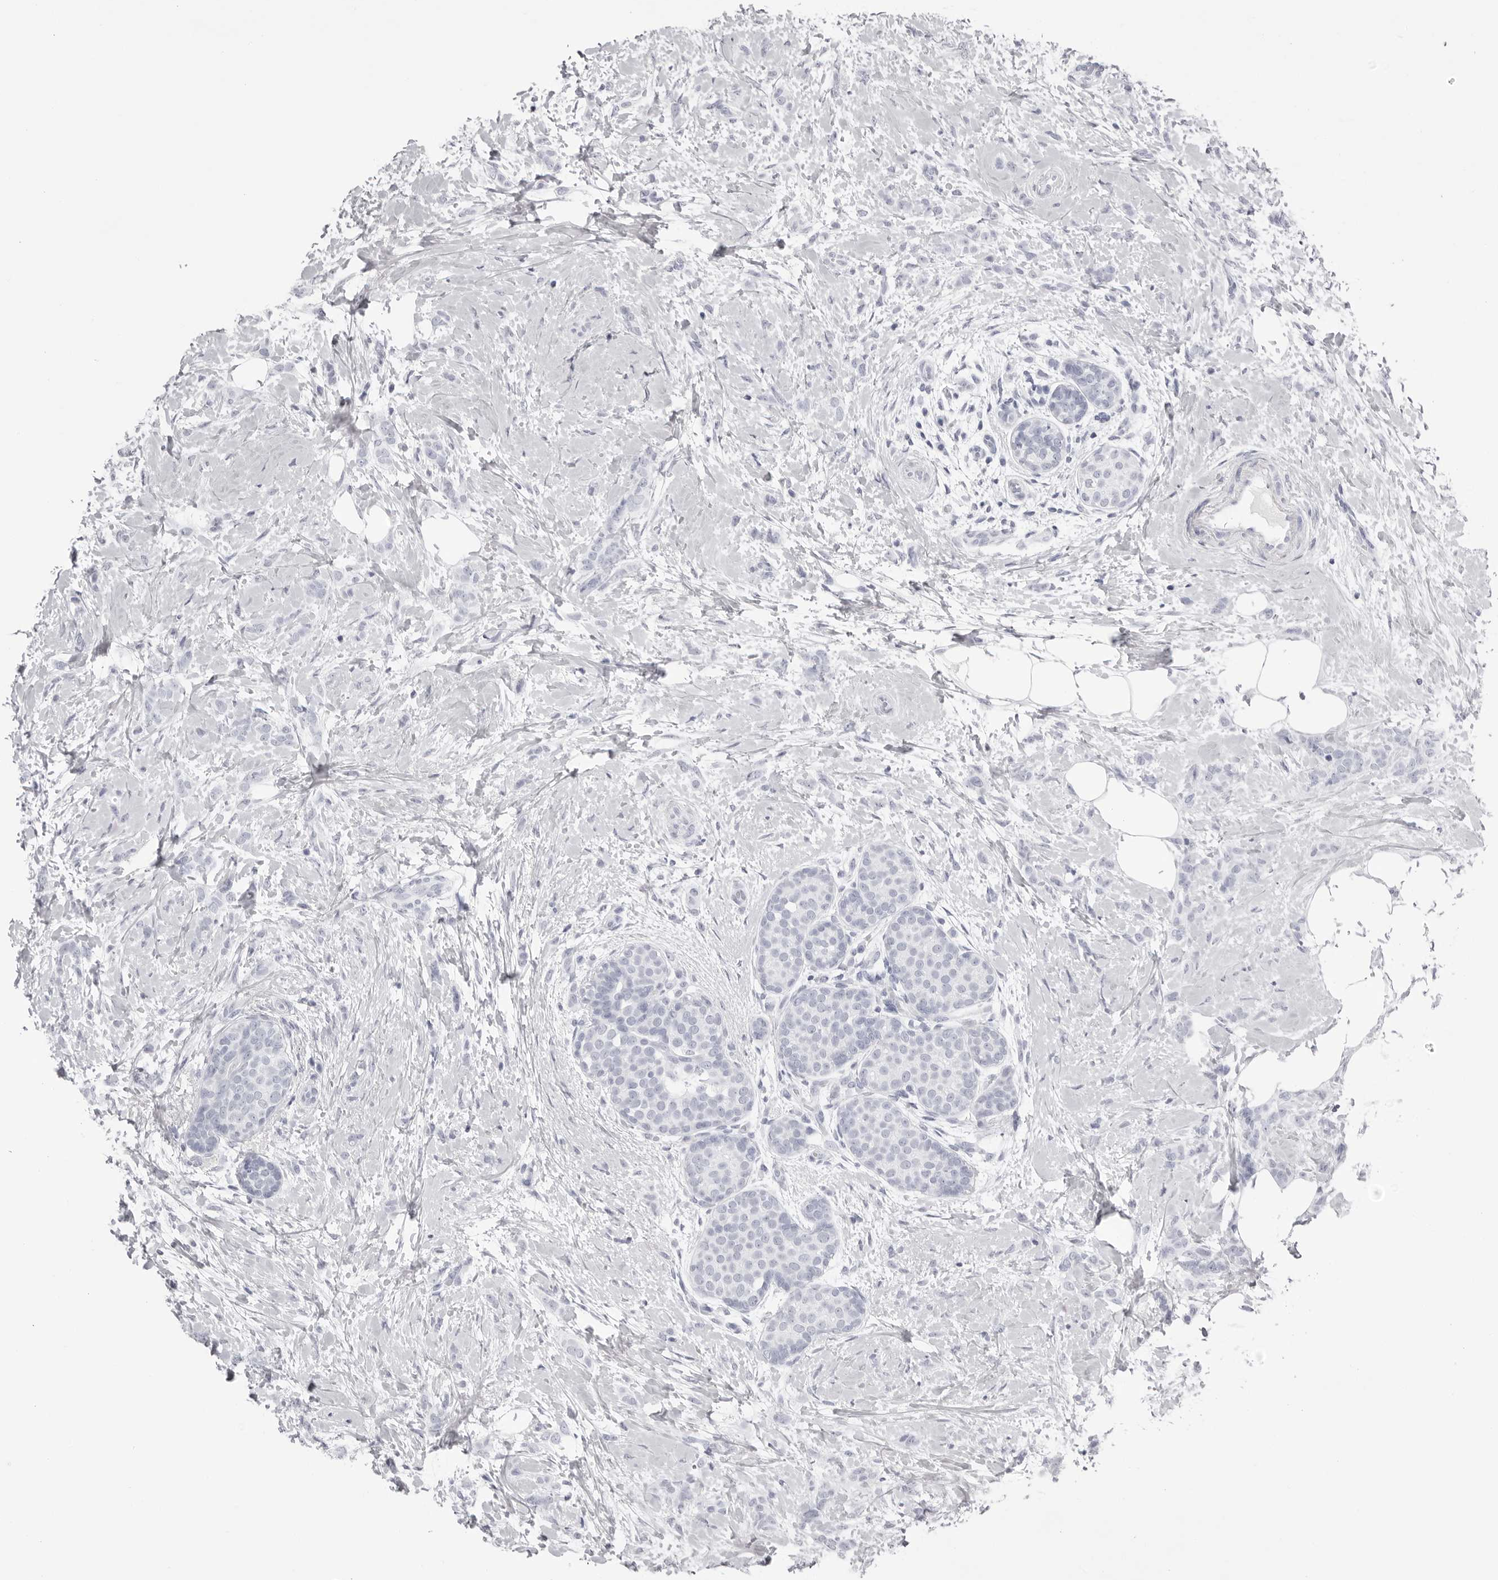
{"staining": {"intensity": "negative", "quantity": "none", "location": "none"}, "tissue": "breast cancer", "cell_type": "Tumor cells", "image_type": "cancer", "snomed": [{"axis": "morphology", "description": "Lobular carcinoma, in situ"}, {"axis": "morphology", "description": "Lobular carcinoma"}, {"axis": "topography", "description": "Breast"}], "caption": "High magnification brightfield microscopy of lobular carcinoma in situ (breast) stained with DAB (3,3'-diaminobenzidine) (brown) and counterstained with hematoxylin (blue): tumor cells show no significant expression. (Brightfield microscopy of DAB (3,3'-diaminobenzidine) immunohistochemistry at high magnification).", "gene": "TMOD4", "patient": {"sex": "female", "age": 41}}